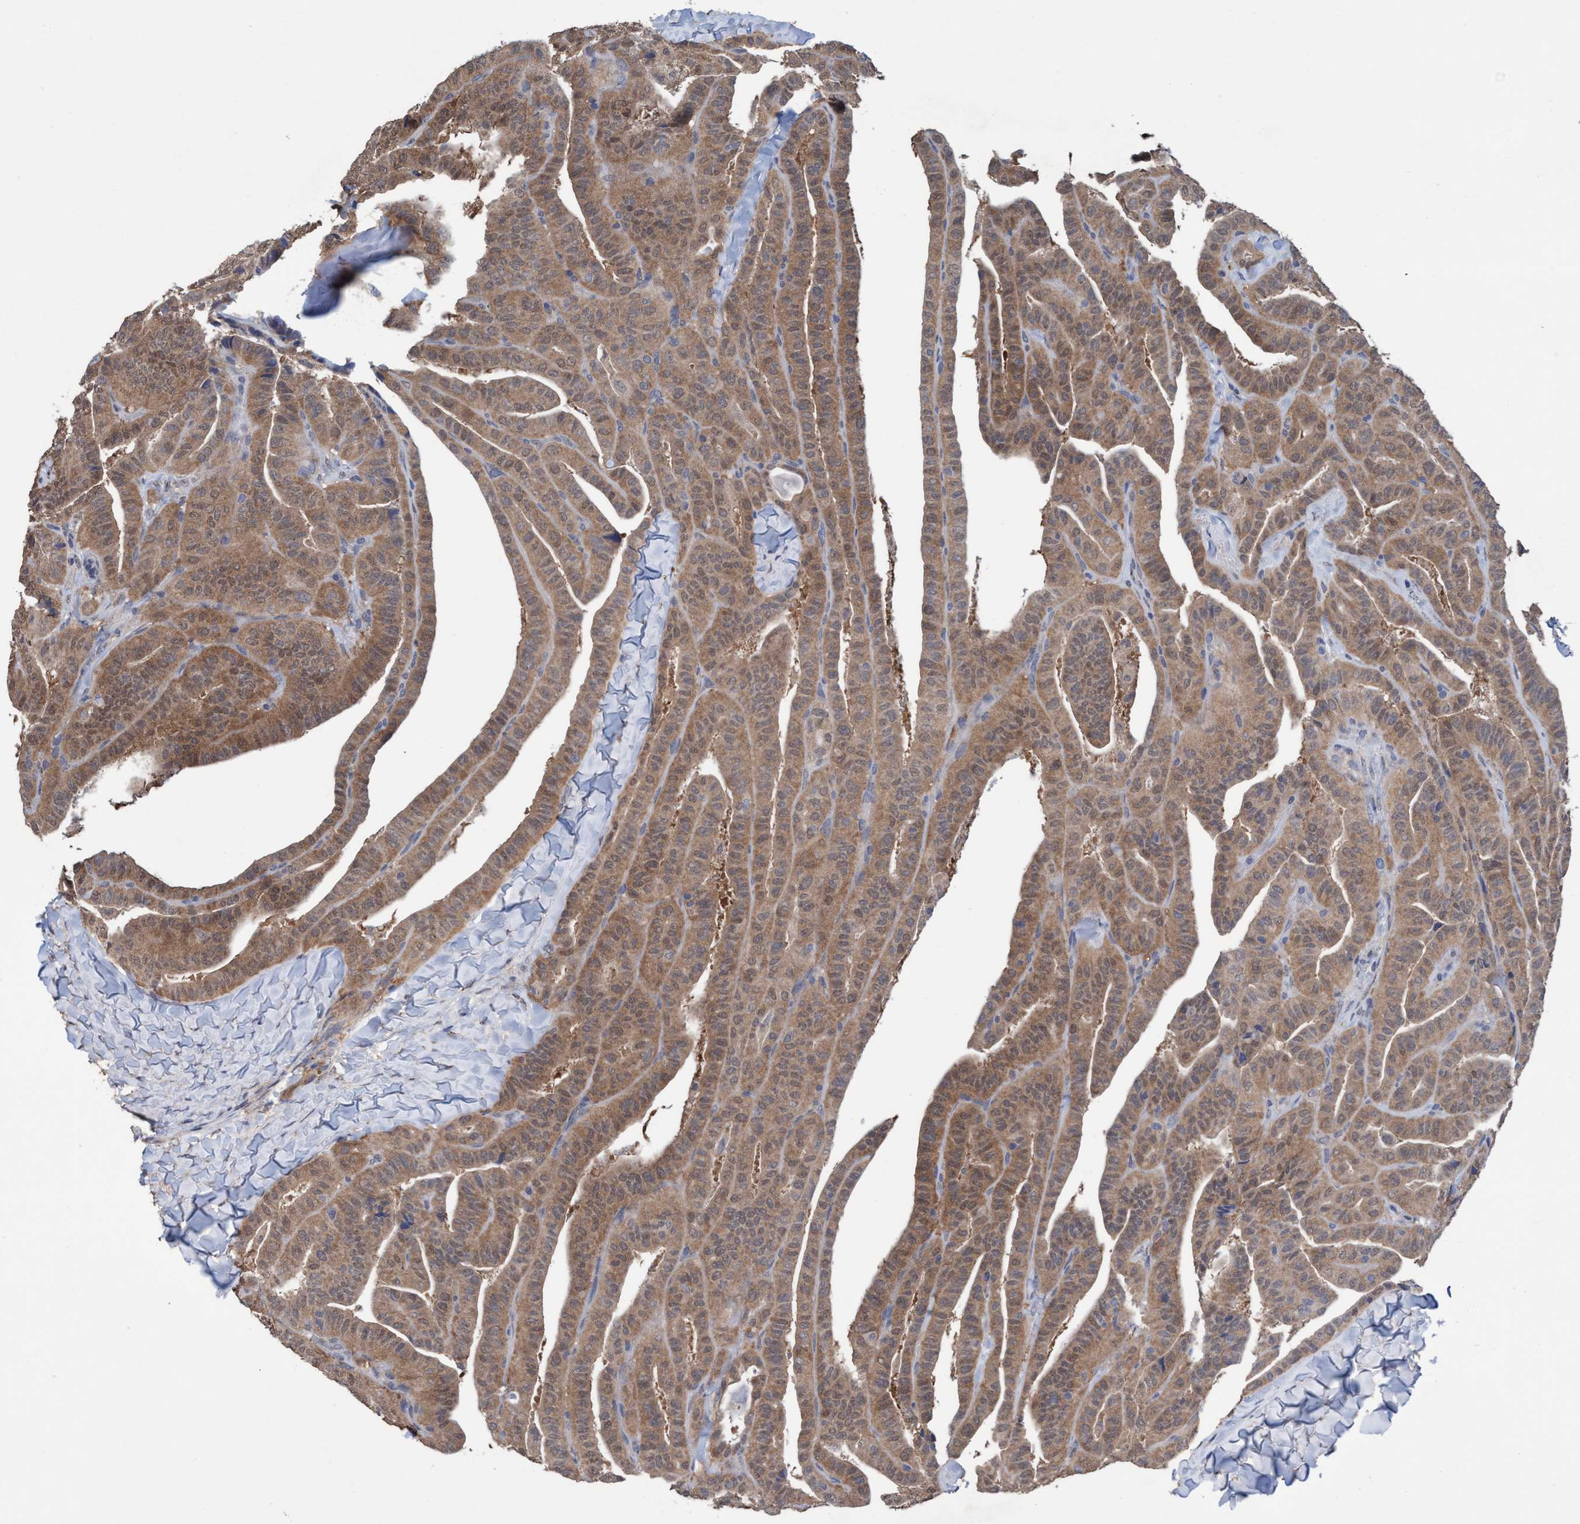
{"staining": {"intensity": "moderate", "quantity": ">75%", "location": "cytoplasmic/membranous"}, "tissue": "thyroid cancer", "cell_type": "Tumor cells", "image_type": "cancer", "snomed": [{"axis": "morphology", "description": "Papillary adenocarcinoma, NOS"}, {"axis": "topography", "description": "Thyroid gland"}], "caption": "The image displays a brown stain indicating the presence of a protein in the cytoplasmic/membranous of tumor cells in papillary adenocarcinoma (thyroid).", "gene": "GLOD4", "patient": {"sex": "male", "age": 77}}